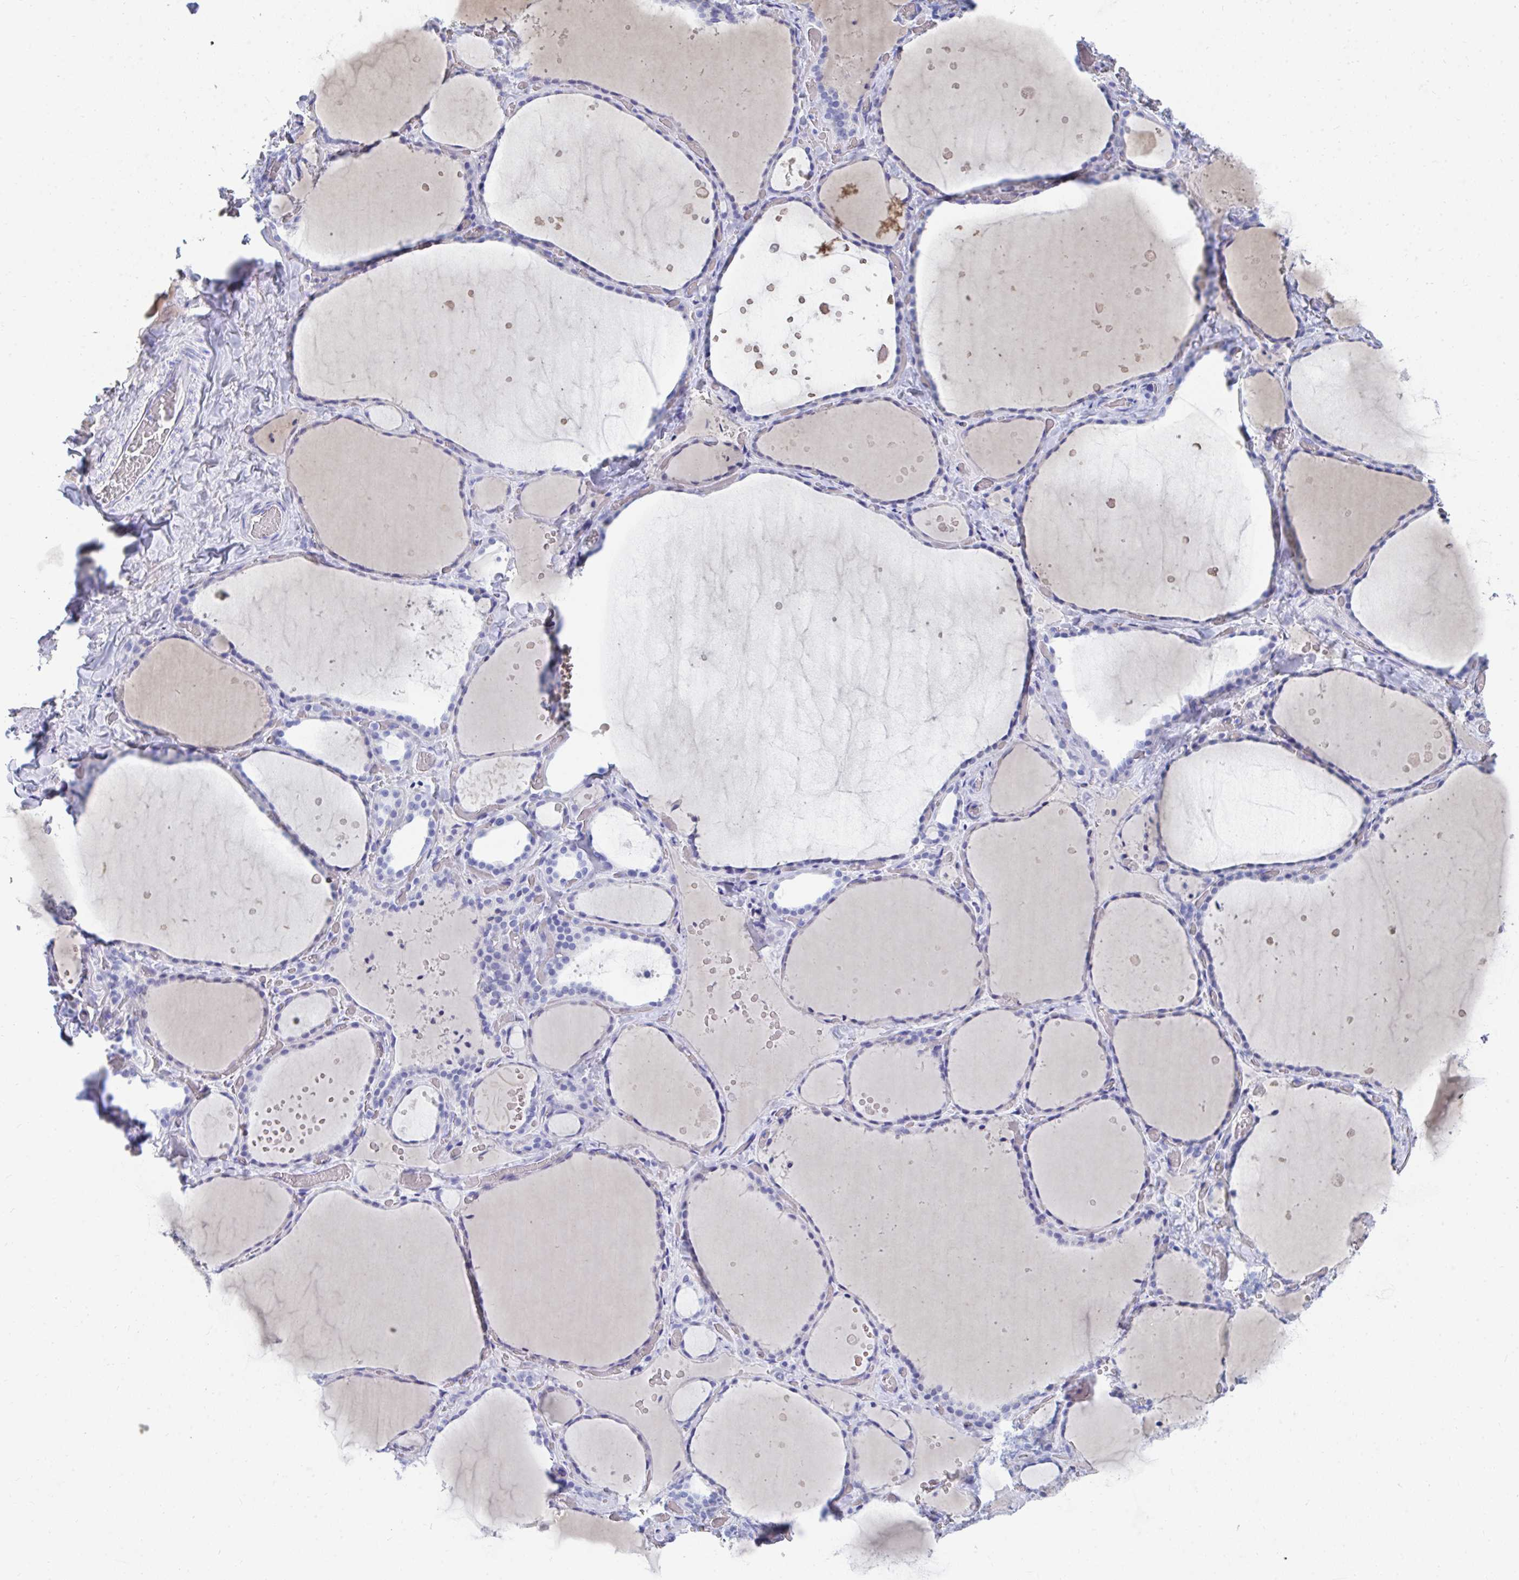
{"staining": {"intensity": "negative", "quantity": "none", "location": "none"}, "tissue": "thyroid gland", "cell_type": "Glandular cells", "image_type": "normal", "snomed": [{"axis": "morphology", "description": "Normal tissue, NOS"}, {"axis": "topography", "description": "Thyroid gland"}], "caption": "Thyroid gland stained for a protein using immunohistochemistry (IHC) reveals no staining glandular cells.", "gene": "MROH2B", "patient": {"sex": "female", "age": 36}}